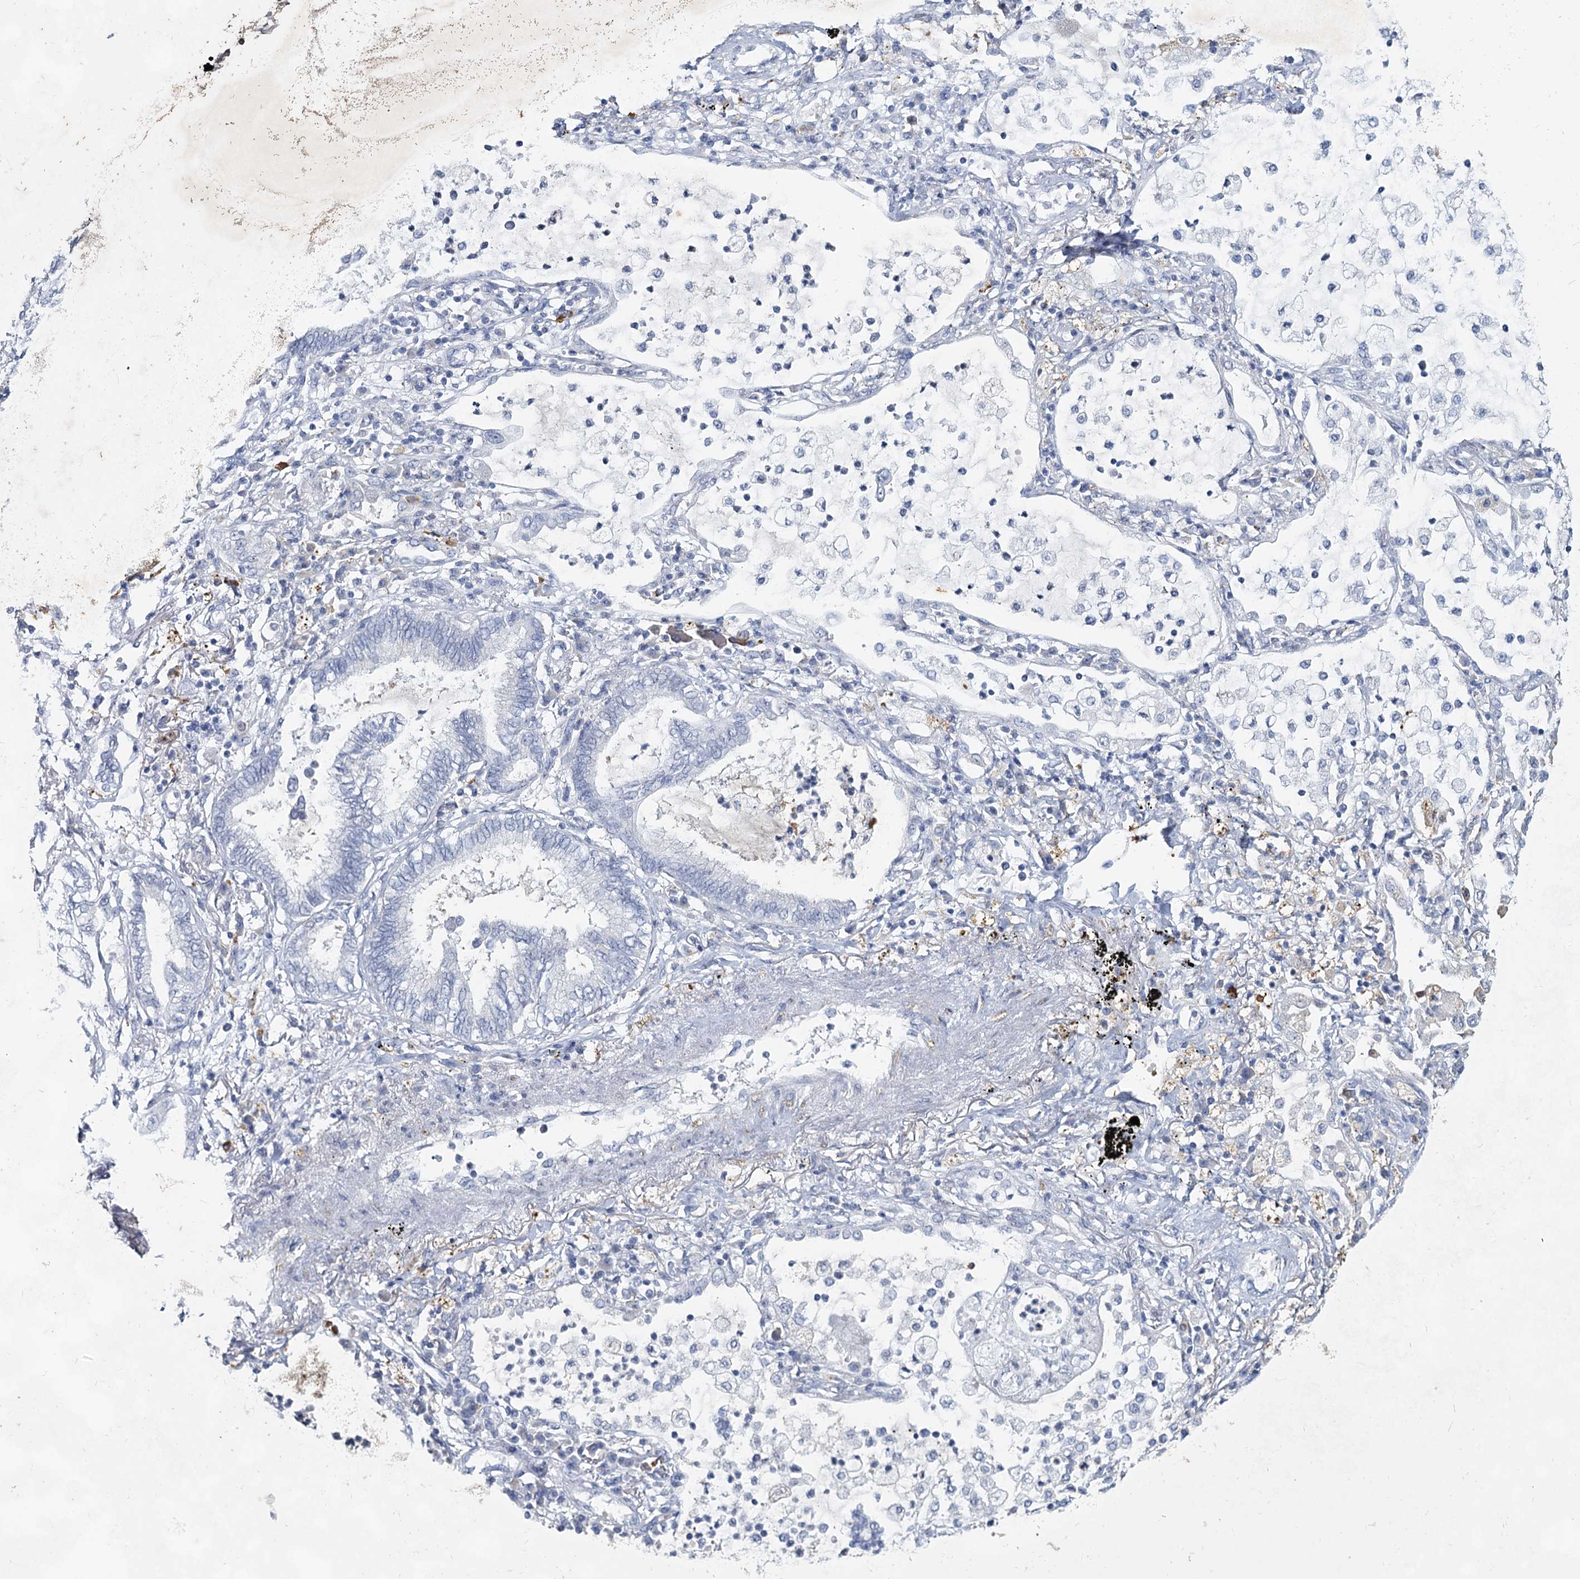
{"staining": {"intensity": "negative", "quantity": "none", "location": "none"}, "tissue": "lung cancer", "cell_type": "Tumor cells", "image_type": "cancer", "snomed": [{"axis": "morphology", "description": "Adenocarcinoma, NOS"}, {"axis": "topography", "description": "Lung"}], "caption": "Tumor cells show no significant positivity in lung cancer (adenocarcinoma).", "gene": "CCDC73", "patient": {"sex": "female", "age": 70}}